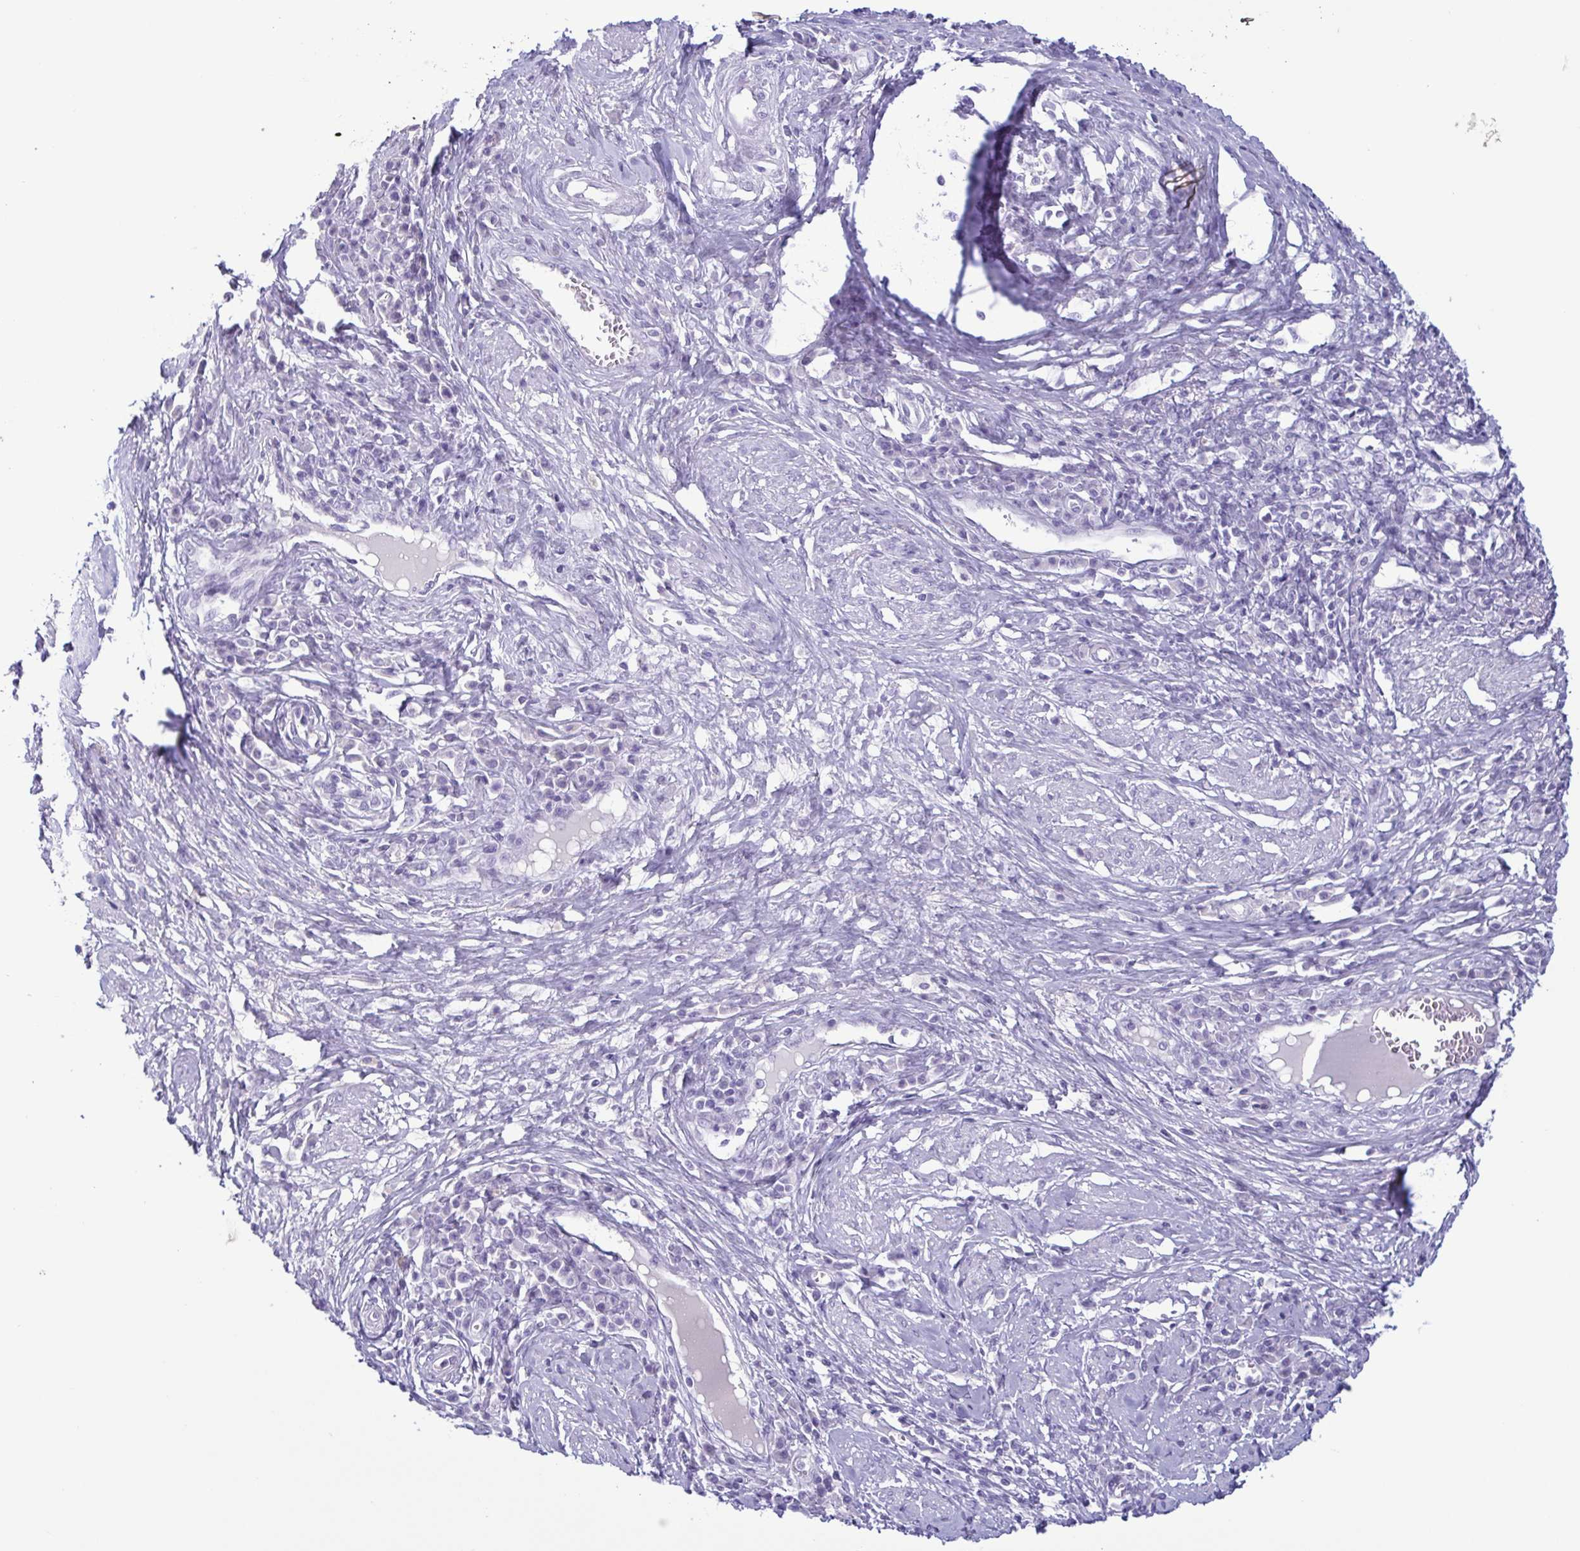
{"staining": {"intensity": "negative", "quantity": "none", "location": "none"}, "tissue": "cervical cancer", "cell_type": "Tumor cells", "image_type": "cancer", "snomed": [{"axis": "morphology", "description": "Squamous cell carcinoma, NOS"}, {"axis": "topography", "description": "Cervix"}], "caption": "IHC histopathology image of neoplastic tissue: human cervical squamous cell carcinoma stained with DAB (3,3'-diaminobenzidine) displays no significant protein positivity in tumor cells. (Stains: DAB immunohistochemistry with hematoxylin counter stain, Microscopy: brightfield microscopy at high magnification).", "gene": "LTF", "patient": {"sex": "female", "age": 46}}